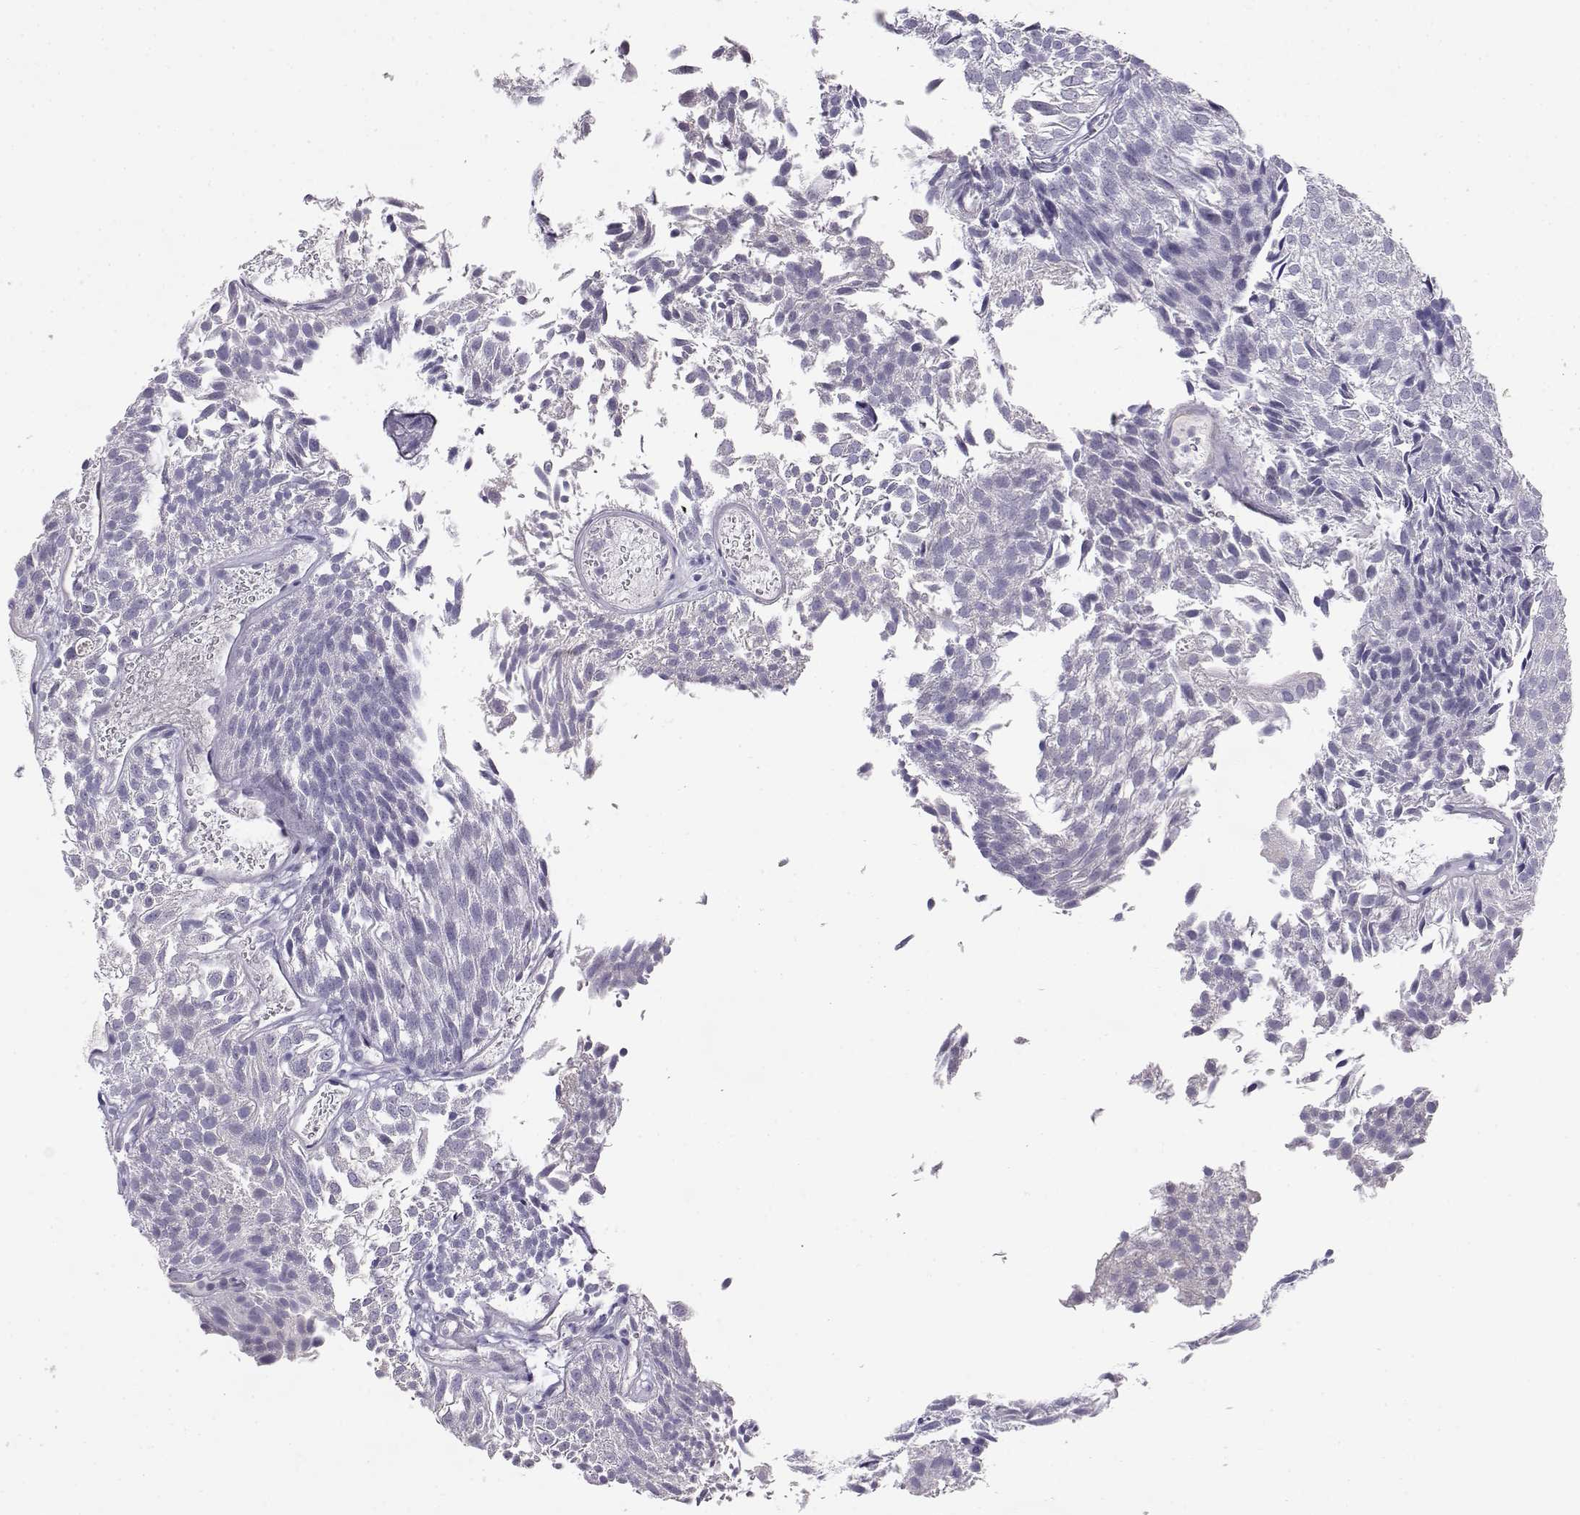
{"staining": {"intensity": "negative", "quantity": "none", "location": "none"}, "tissue": "urothelial cancer", "cell_type": "Tumor cells", "image_type": "cancer", "snomed": [{"axis": "morphology", "description": "Urothelial carcinoma, Low grade"}, {"axis": "topography", "description": "Urinary bladder"}], "caption": "Urothelial cancer stained for a protein using immunohistochemistry reveals no positivity tumor cells.", "gene": "ENDOU", "patient": {"sex": "male", "age": 52}}